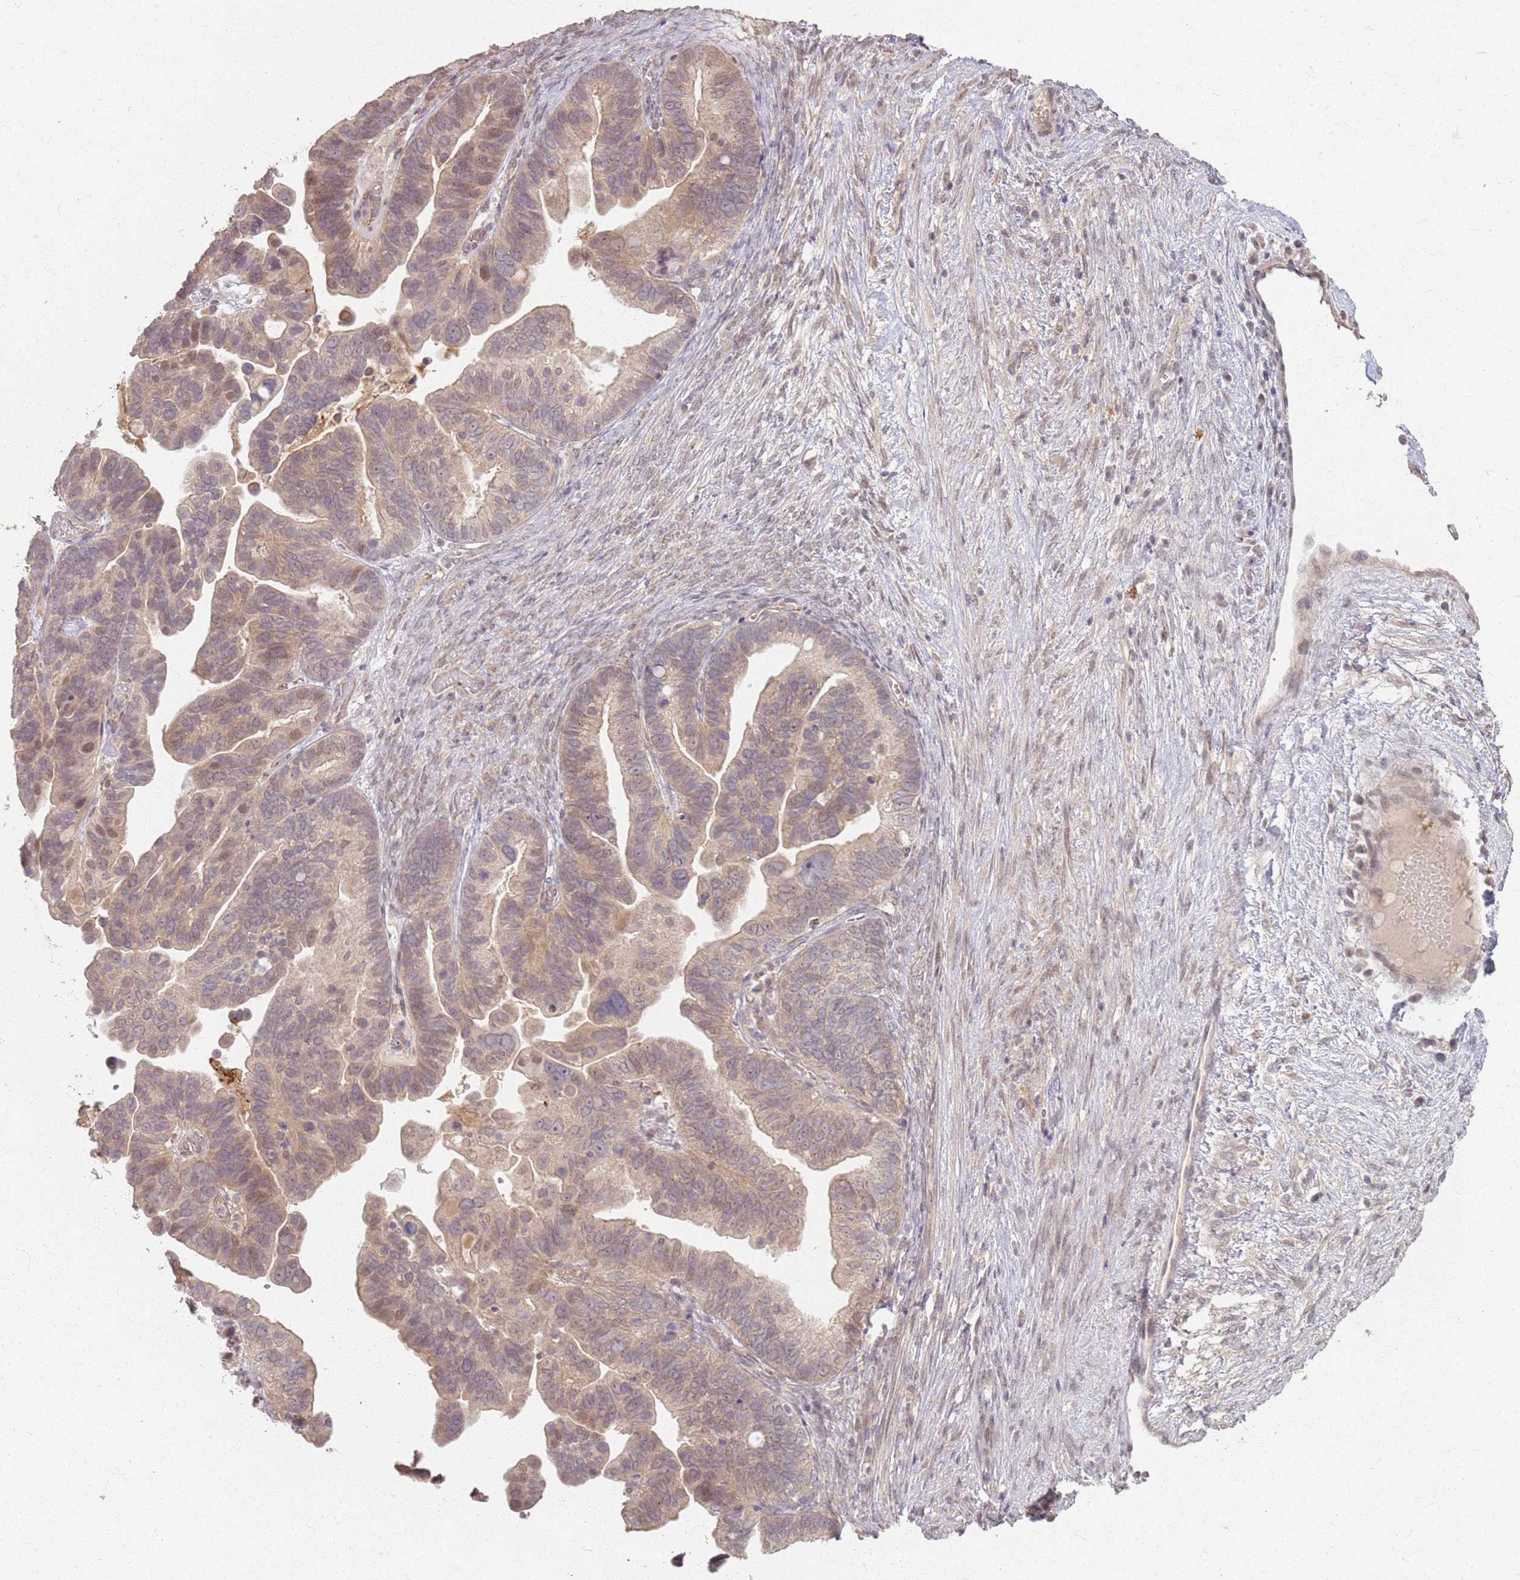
{"staining": {"intensity": "weak", "quantity": ">75%", "location": "cytoplasmic/membranous"}, "tissue": "ovarian cancer", "cell_type": "Tumor cells", "image_type": "cancer", "snomed": [{"axis": "morphology", "description": "Cystadenocarcinoma, serous, NOS"}, {"axis": "topography", "description": "Ovary"}], "caption": "Ovarian cancer was stained to show a protein in brown. There is low levels of weak cytoplasmic/membranous positivity in approximately >75% of tumor cells.", "gene": "CCDC168", "patient": {"sex": "female", "age": 56}}